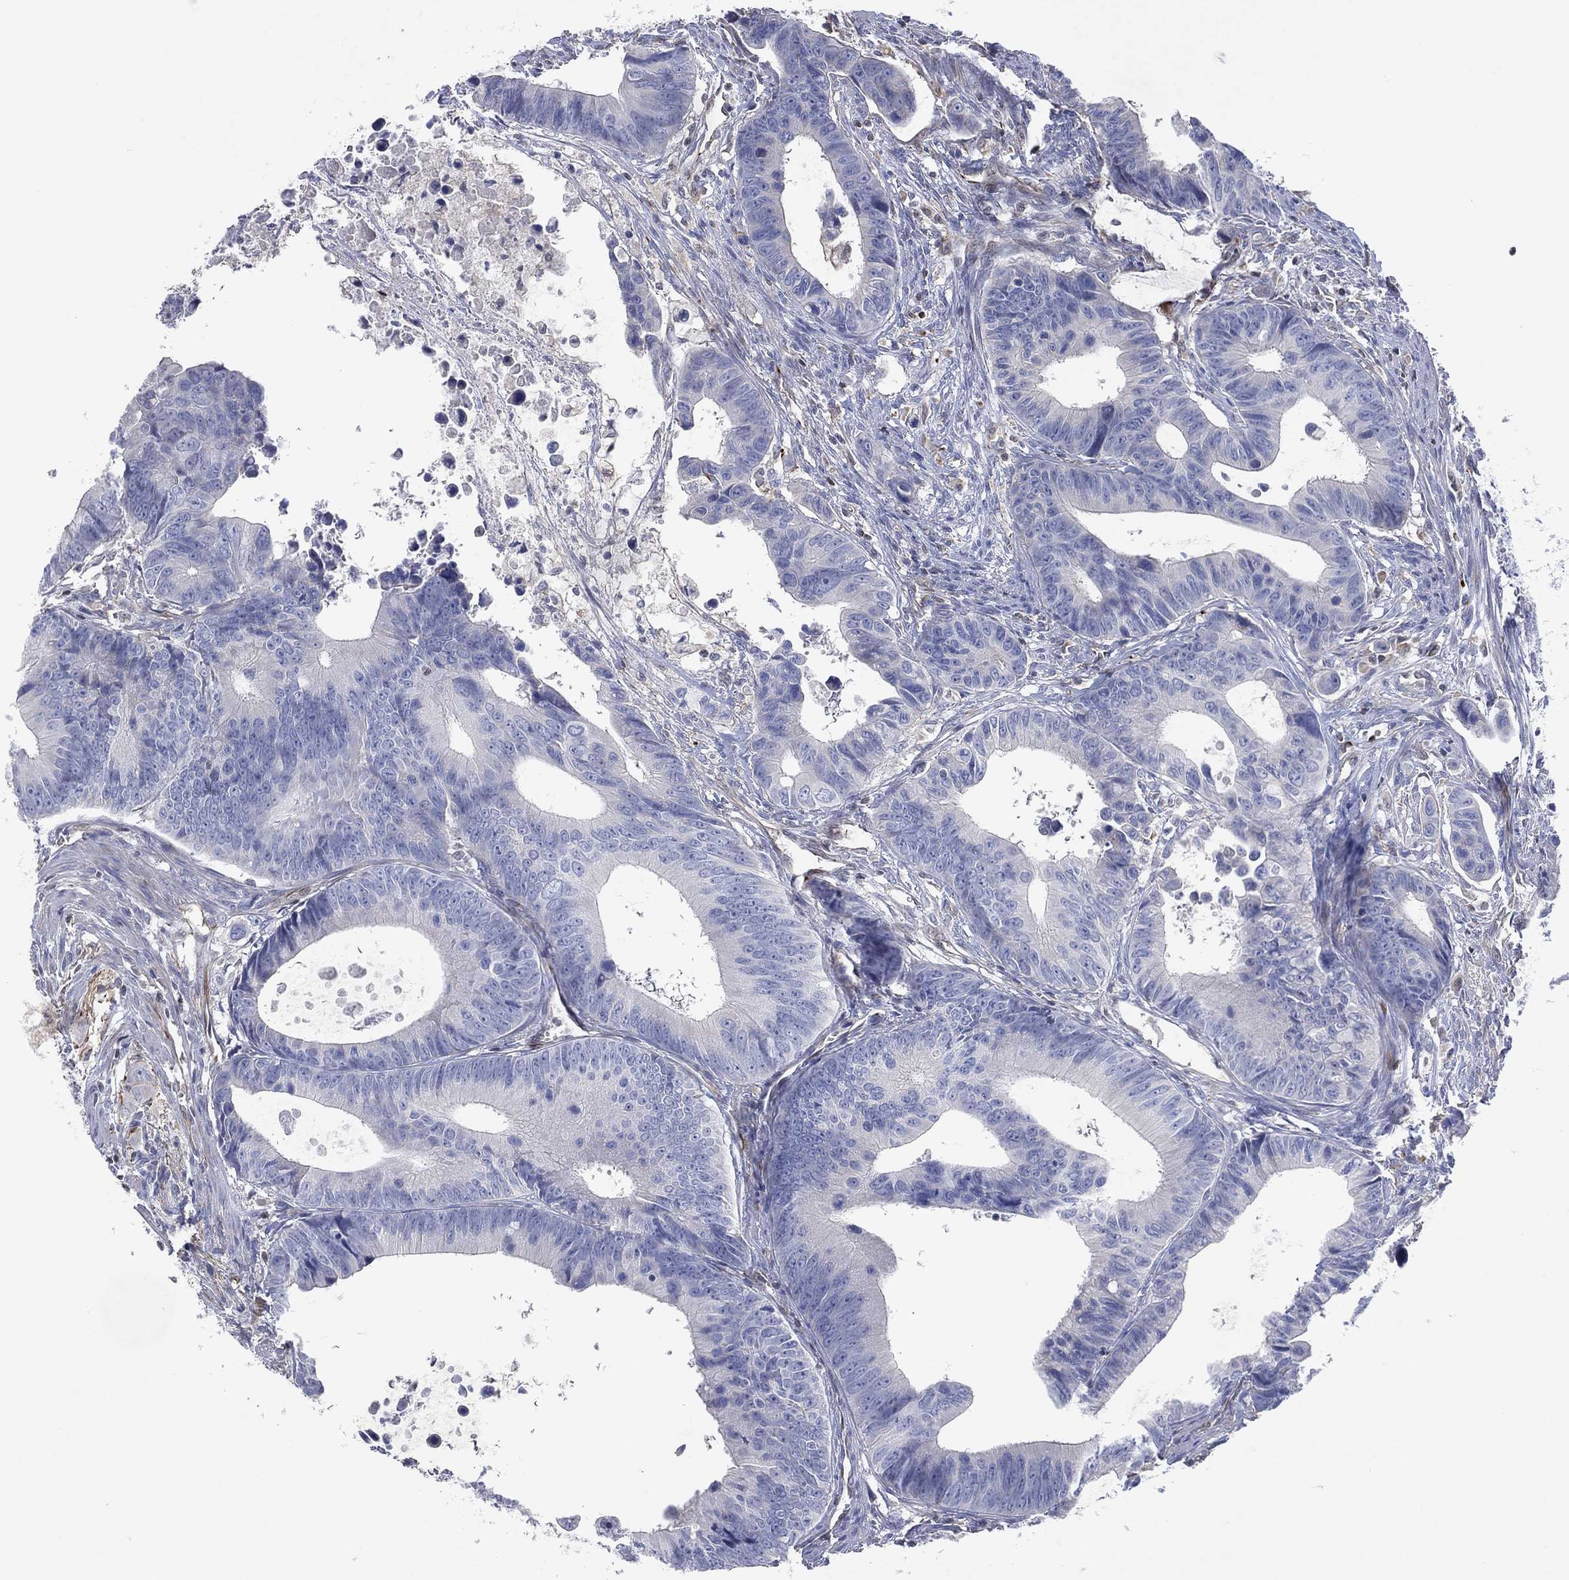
{"staining": {"intensity": "negative", "quantity": "none", "location": "none"}, "tissue": "colorectal cancer", "cell_type": "Tumor cells", "image_type": "cancer", "snomed": [{"axis": "morphology", "description": "Adenocarcinoma, NOS"}, {"axis": "topography", "description": "Colon"}], "caption": "Protein analysis of colorectal cancer (adenocarcinoma) displays no significant positivity in tumor cells.", "gene": "FLI1", "patient": {"sex": "female", "age": 87}}